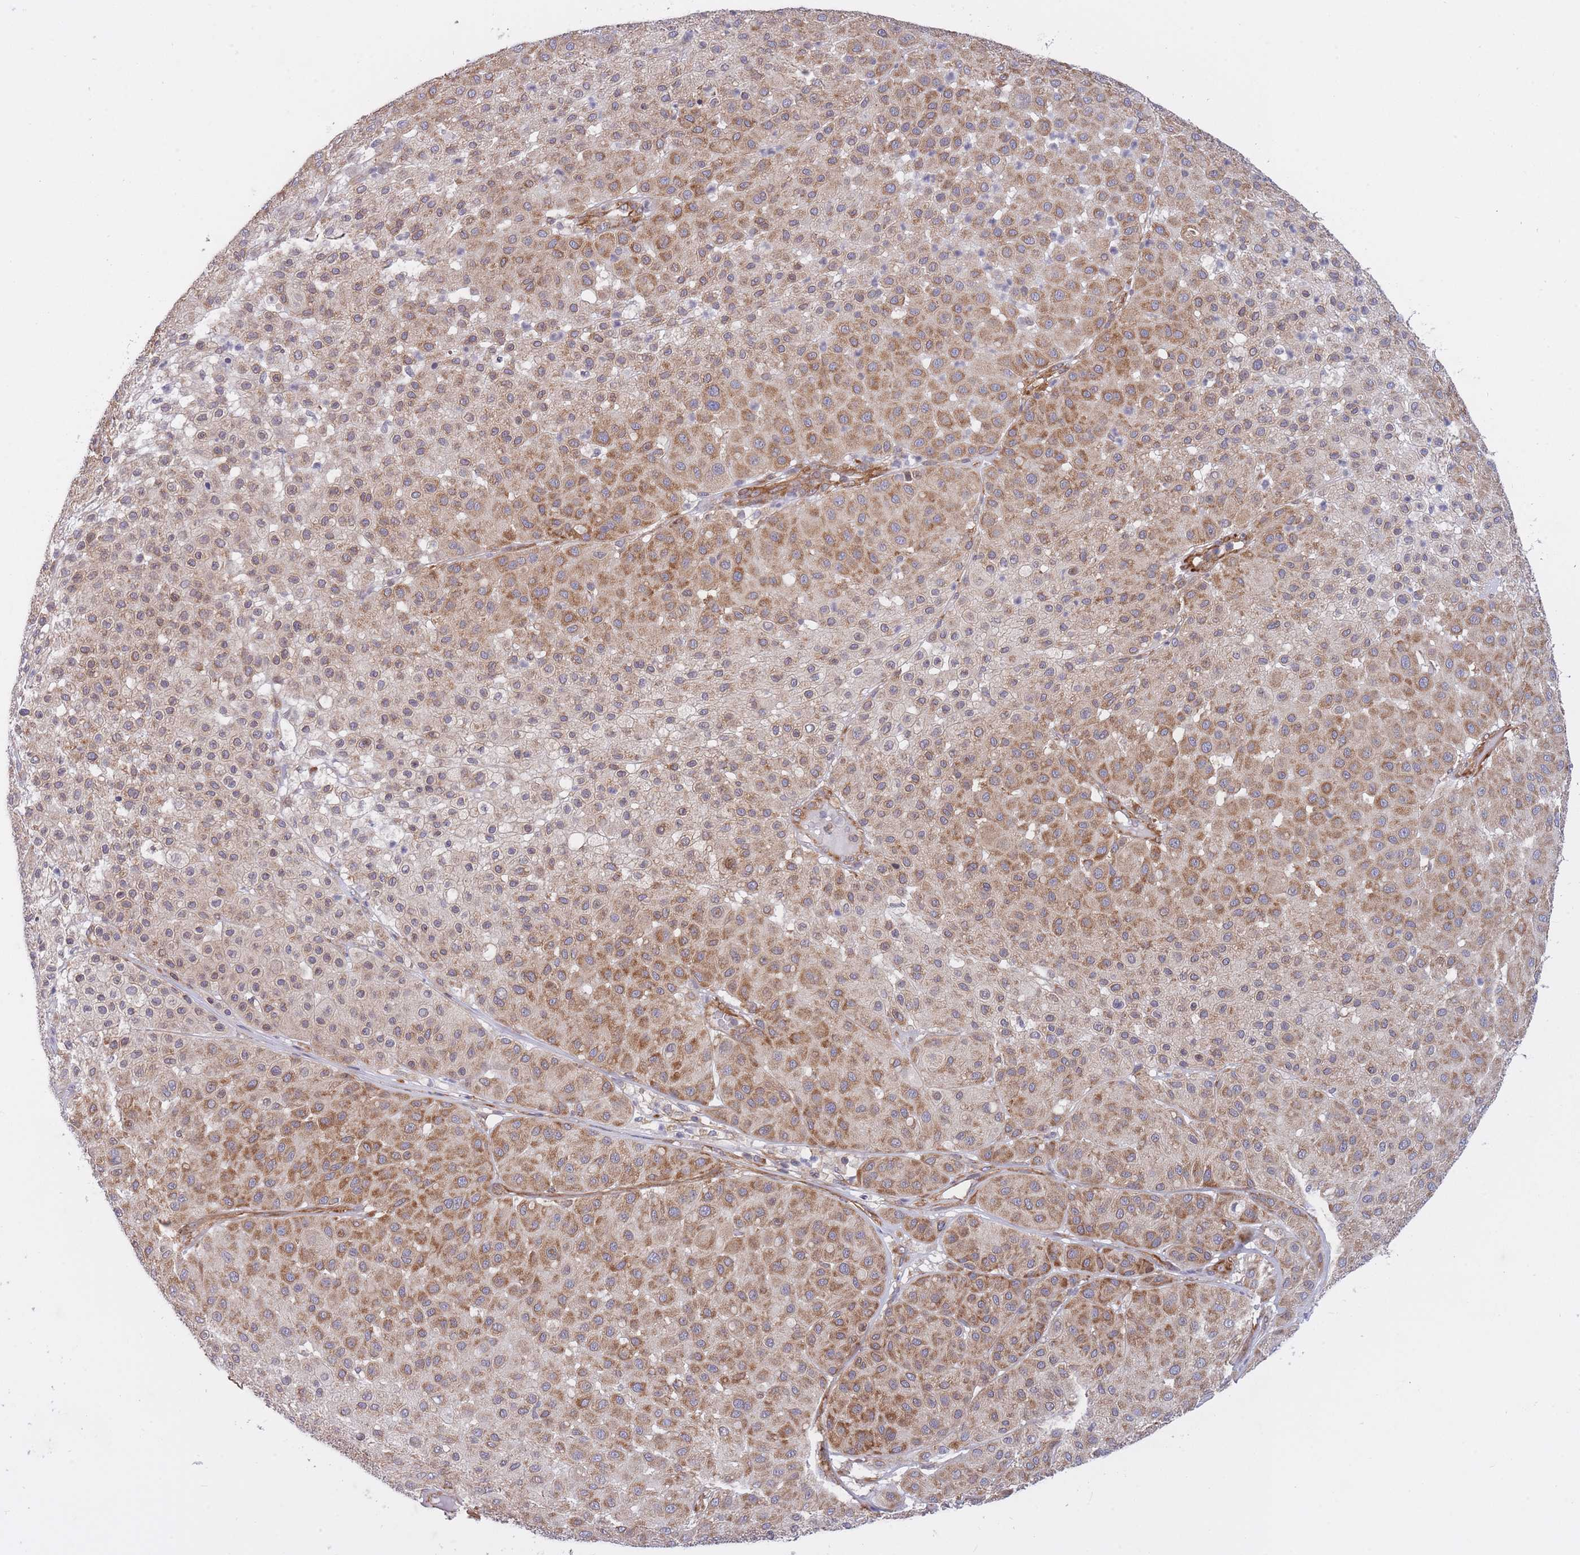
{"staining": {"intensity": "moderate", "quantity": ">75%", "location": "cytoplasmic/membranous"}, "tissue": "melanoma", "cell_type": "Tumor cells", "image_type": "cancer", "snomed": [{"axis": "morphology", "description": "Malignant melanoma, Metastatic site"}, {"axis": "topography", "description": "Smooth muscle"}], "caption": "Immunohistochemistry staining of melanoma, which displays medium levels of moderate cytoplasmic/membranous positivity in about >75% of tumor cells indicating moderate cytoplasmic/membranous protein positivity. The staining was performed using DAB (3,3'-diaminobenzidine) (brown) for protein detection and nuclei were counterstained in hematoxylin (blue).", "gene": "CCDC124", "patient": {"sex": "male", "age": 41}}